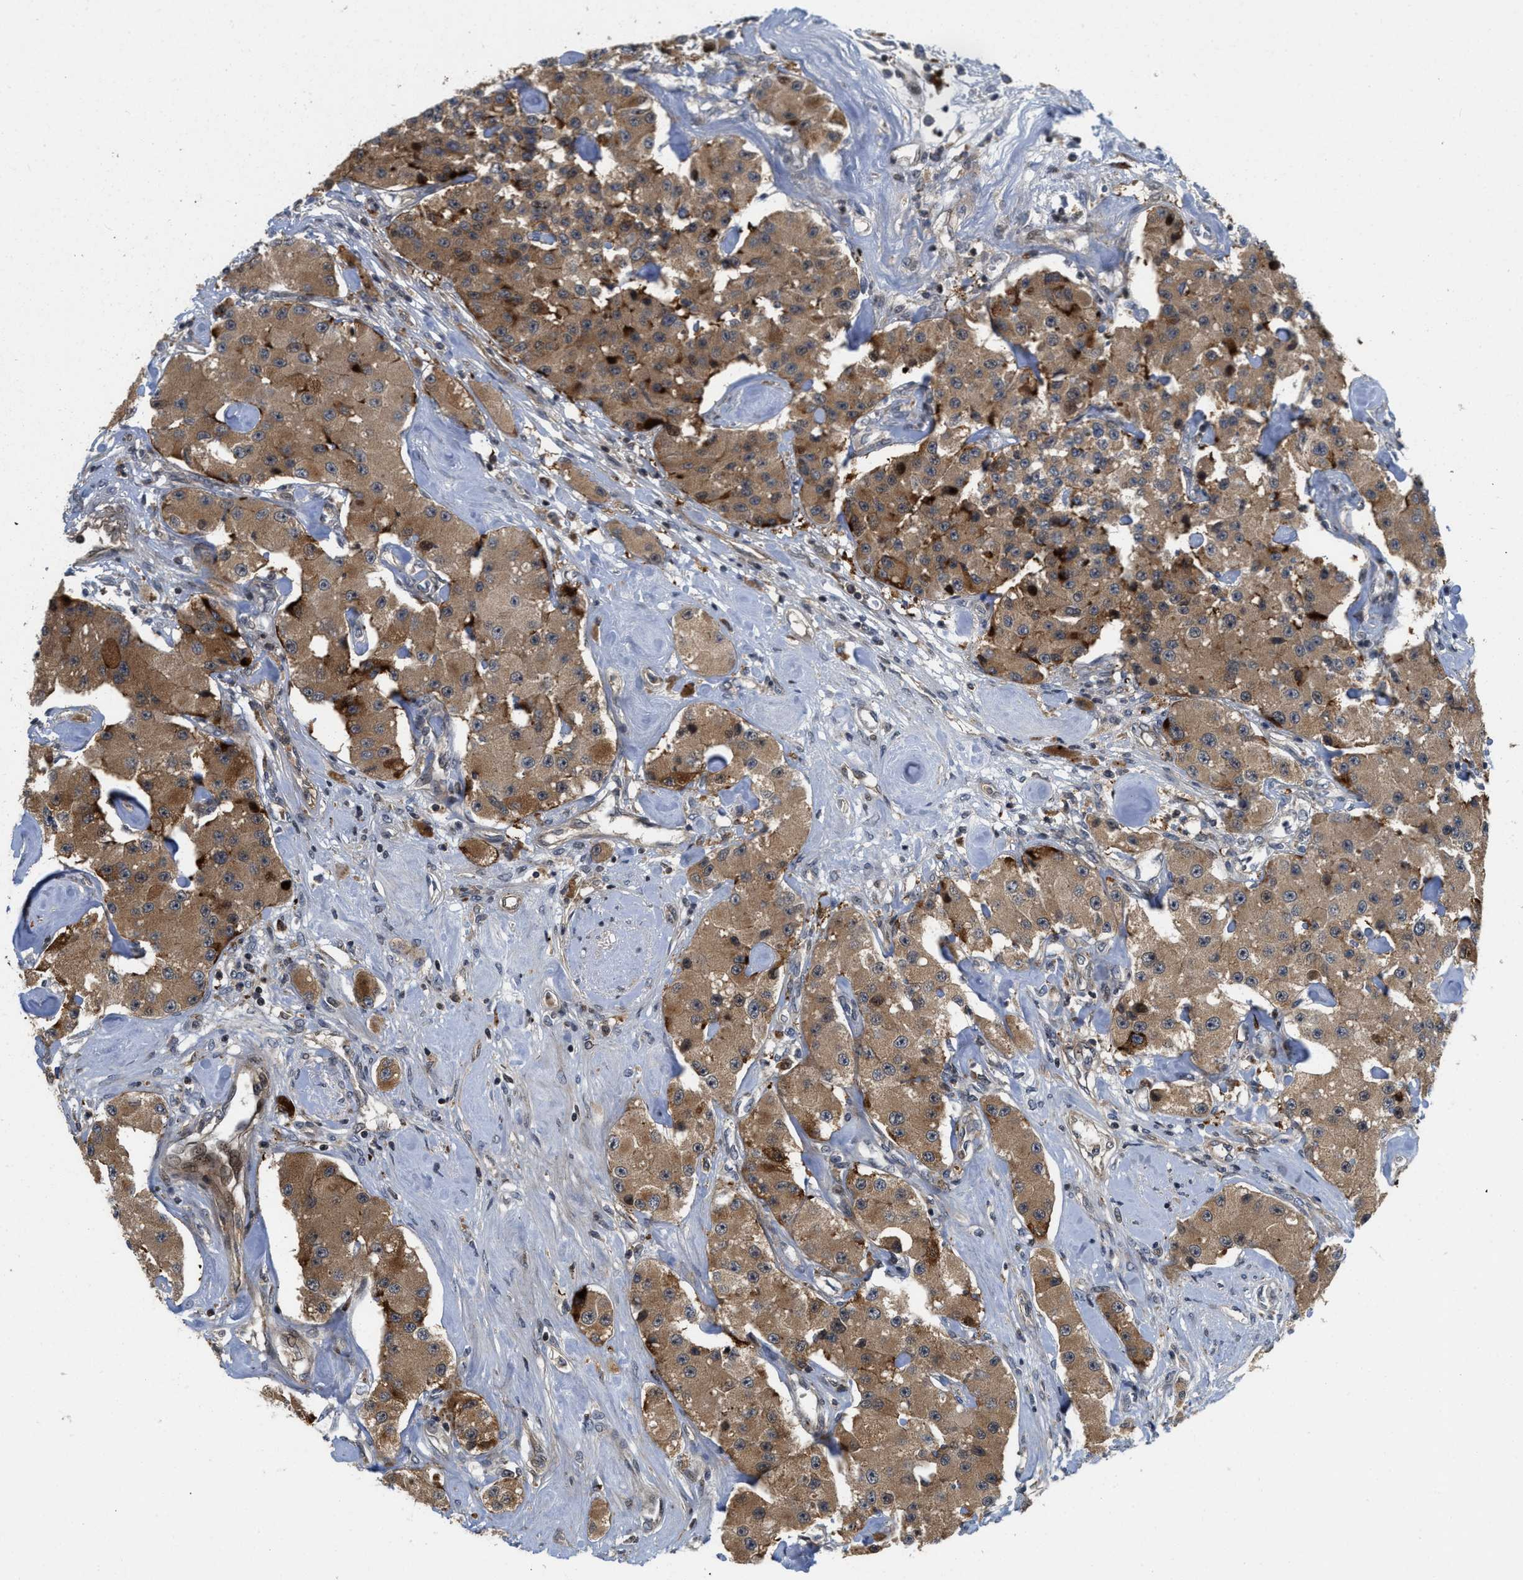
{"staining": {"intensity": "moderate", "quantity": ">75%", "location": "cytoplasmic/membranous"}, "tissue": "carcinoid", "cell_type": "Tumor cells", "image_type": "cancer", "snomed": [{"axis": "morphology", "description": "Carcinoid, malignant, NOS"}, {"axis": "topography", "description": "Pancreas"}], "caption": "Protein staining of carcinoid tissue reveals moderate cytoplasmic/membranous positivity in approximately >75% of tumor cells.", "gene": "DNAJC28", "patient": {"sex": "male", "age": 41}}